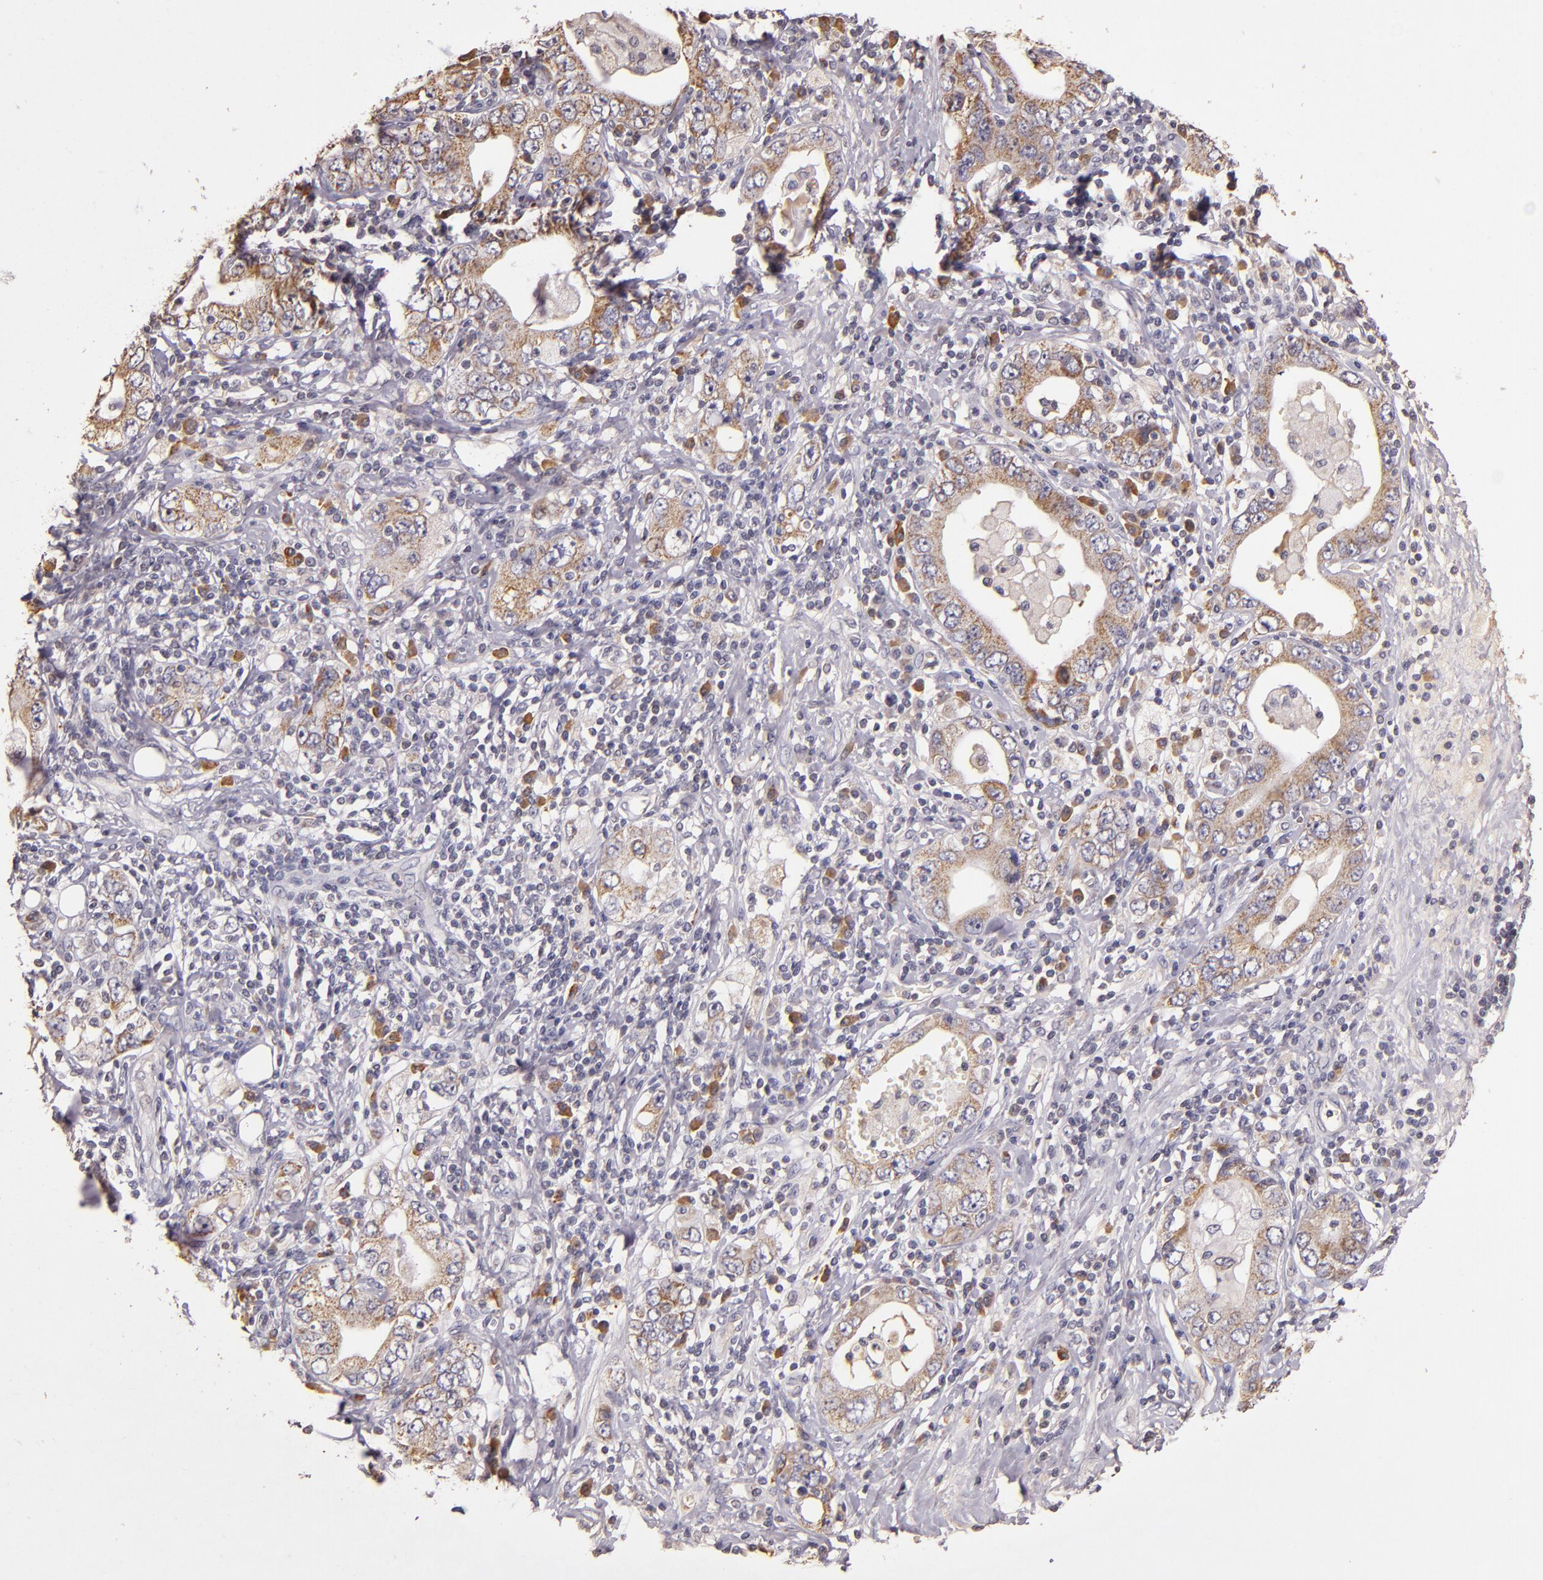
{"staining": {"intensity": "moderate", "quantity": ">75%", "location": "cytoplasmic/membranous"}, "tissue": "stomach cancer", "cell_type": "Tumor cells", "image_type": "cancer", "snomed": [{"axis": "morphology", "description": "Adenocarcinoma, NOS"}, {"axis": "topography", "description": "Stomach, lower"}], "caption": "Protein staining demonstrates moderate cytoplasmic/membranous expression in approximately >75% of tumor cells in adenocarcinoma (stomach).", "gene": "ABL1", "patient": {"sex": "female", "age": 93}}